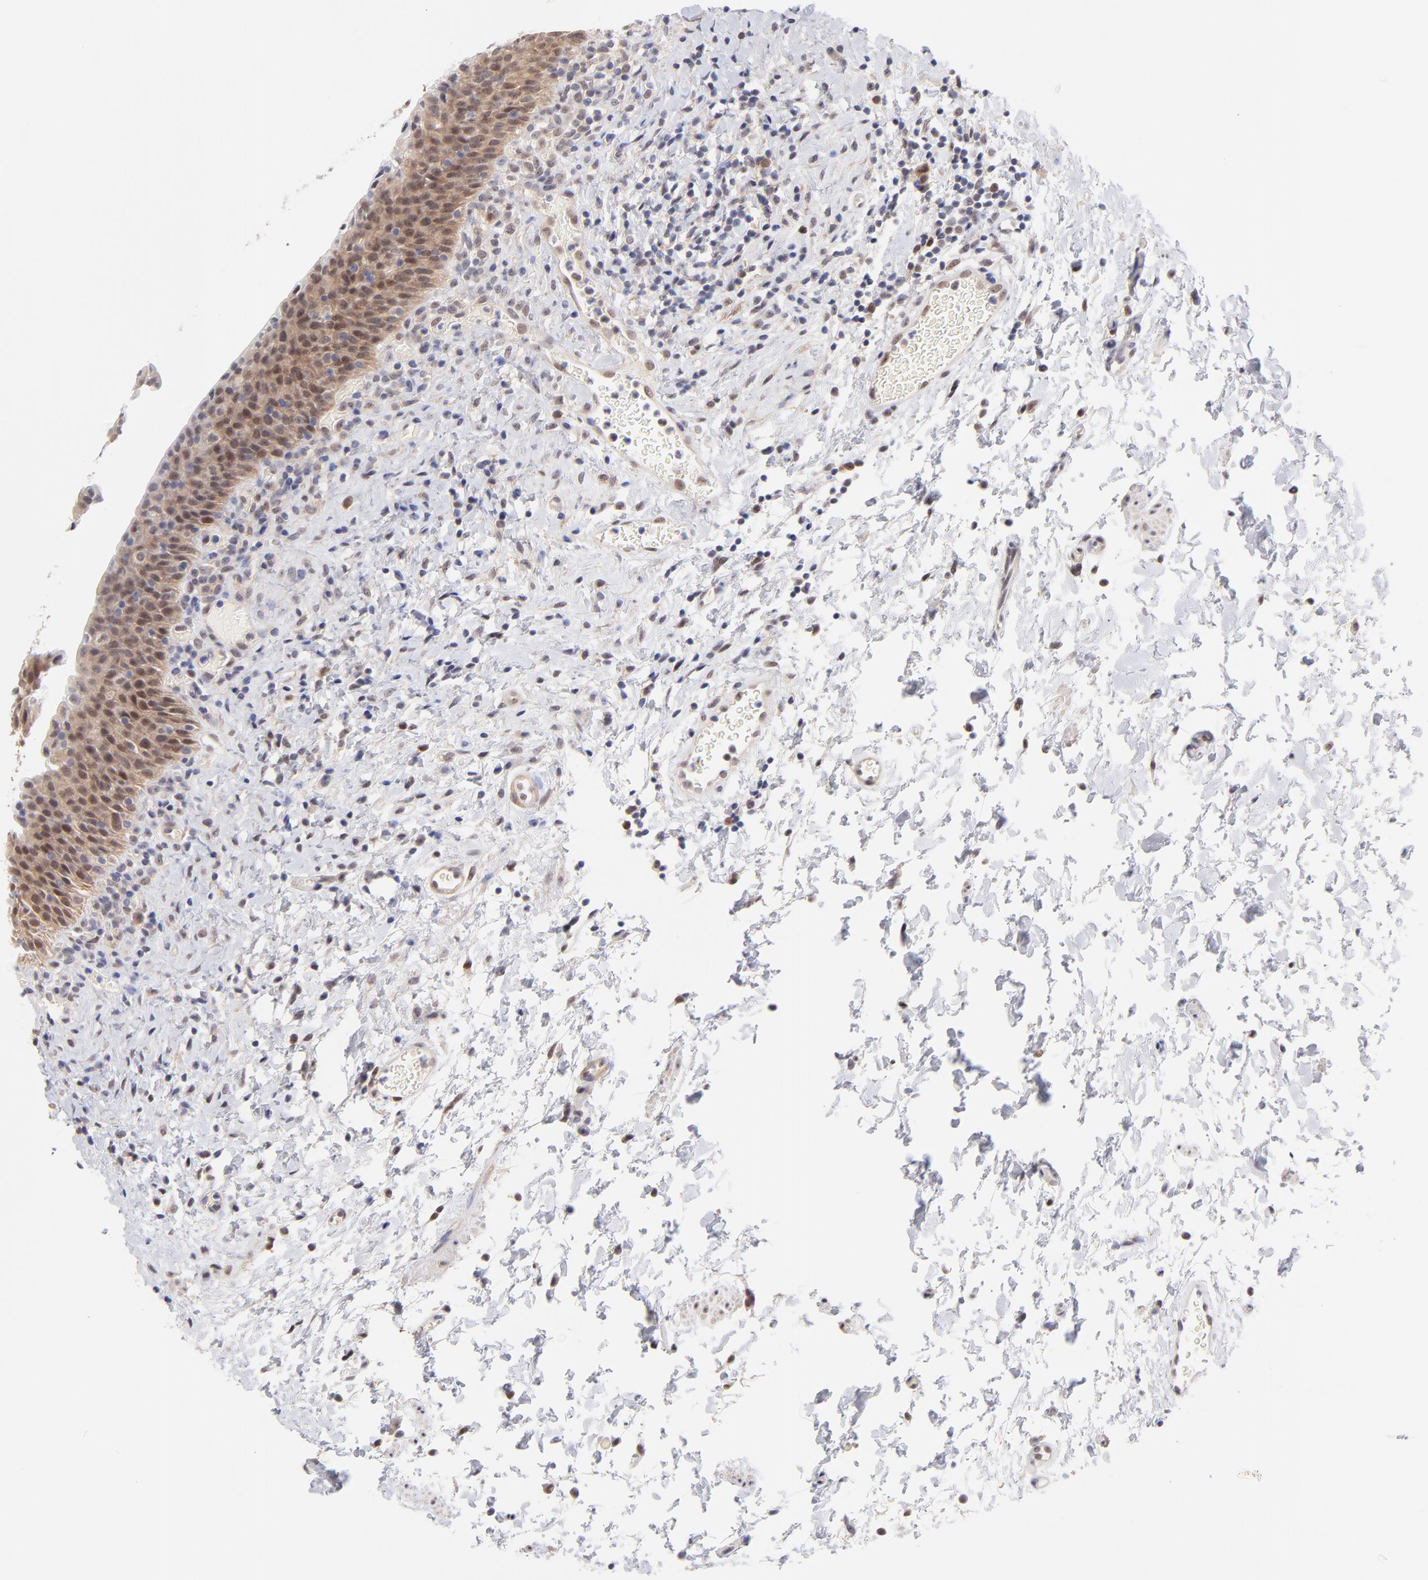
{"staining": {"intensity": "moderate", "quantity": ">75%", "location": "cytoplasmic/membranous,nuclear"}, "tissue": "urinary bladder", "cell_type": "Urothelial cells", "image_type": "normal", "snomed": [{"axis": "morphology", "description": "Normal tissue, NOS"}, {"axis": "topography", "description": "Urinary bladder"}], "caption": "This histopathology image exhibits immunohistochemistry (IHC) staining of benign human urinary bladder, with medium moderate cytoplasmic/membranous,nuclear expression in about >75% of urothelial cells.", "gene": "UBE2E2", "patient": {"sex": "male", "age": 51}}